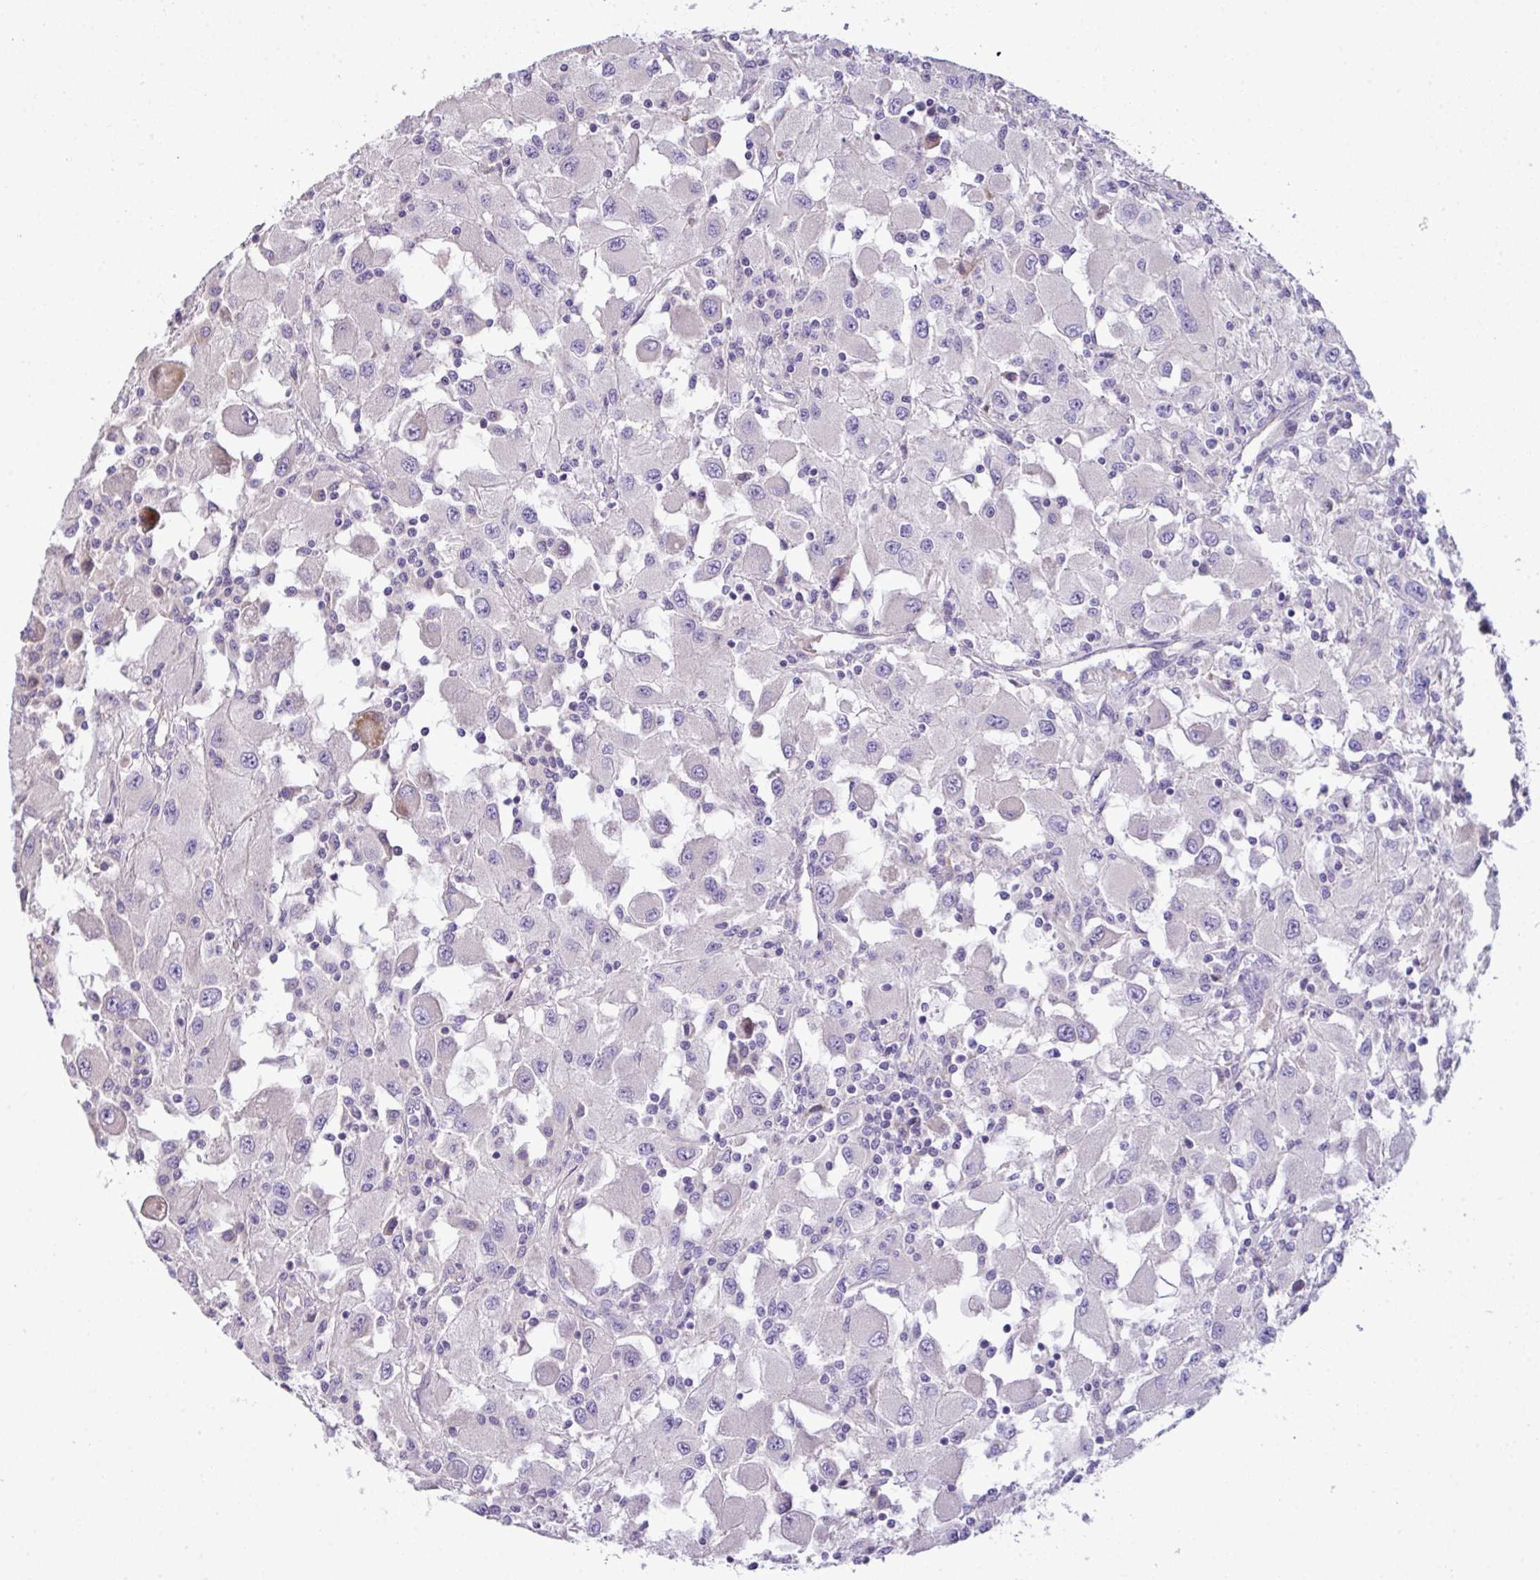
{"staining": {"intensity": "negative", "quantity": "none", "location": "none"}, "tissue": "renal cancer", "cell_type": "Tumor cells", "image_type": "cancer", "snomed": [{"axis": "morphology", "description": "Adenocarcinoma, NOS"}, {"axis": "topography", "description": "Kidney"}], "caption": "A histopathology image of human adenocarcinoma (renal) is negative for staining in tumor cells. (IHC, brightfield microscopy, high magnification).", "gene": "PIK3R5", "patient": {"sex": "female", "age": 67}}